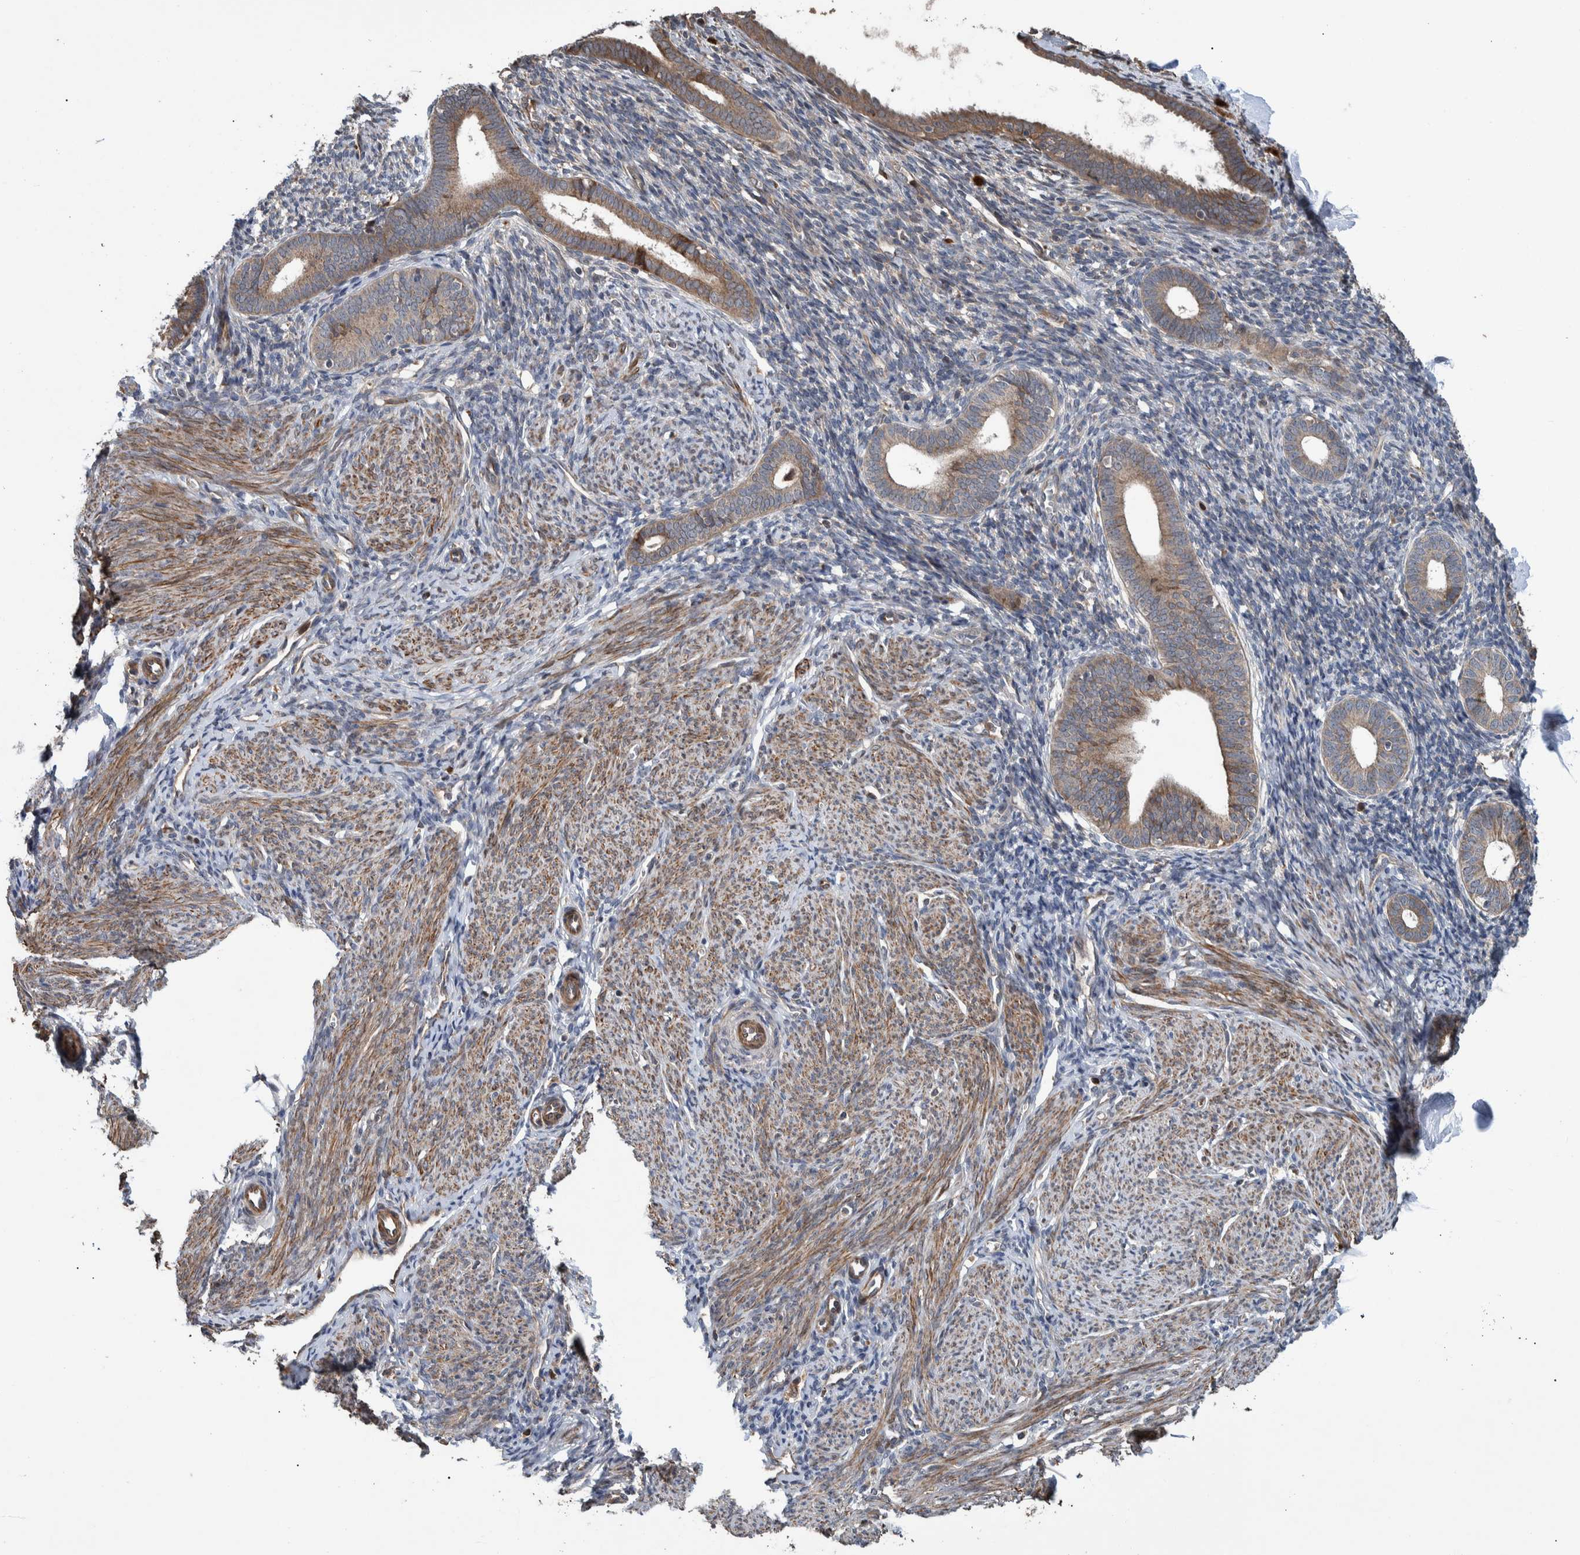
{"staining": {"intensity": "weak", "quantity": "<25%", "location": "cytoplasmic/membranous"}, "tissue": "endometrium", "cell_type": "Cells in endometrial stroma", "image_type": "normal", "snomed": [{"axis": "morphology", "description": "Normal tissue, NOS"}, {"axis": "morphology", "description": "Adenocarcinoma, NOS"}, {"axis": "topography", "description": "Endometrium"}], "caption": "Endometrium stained for a protein using immunohistochemistry (IHC) displays no positivity cells in endometrial stroma.", "gene": "B3GNTL1", "patient": {"sex": "female", "age": 57}}